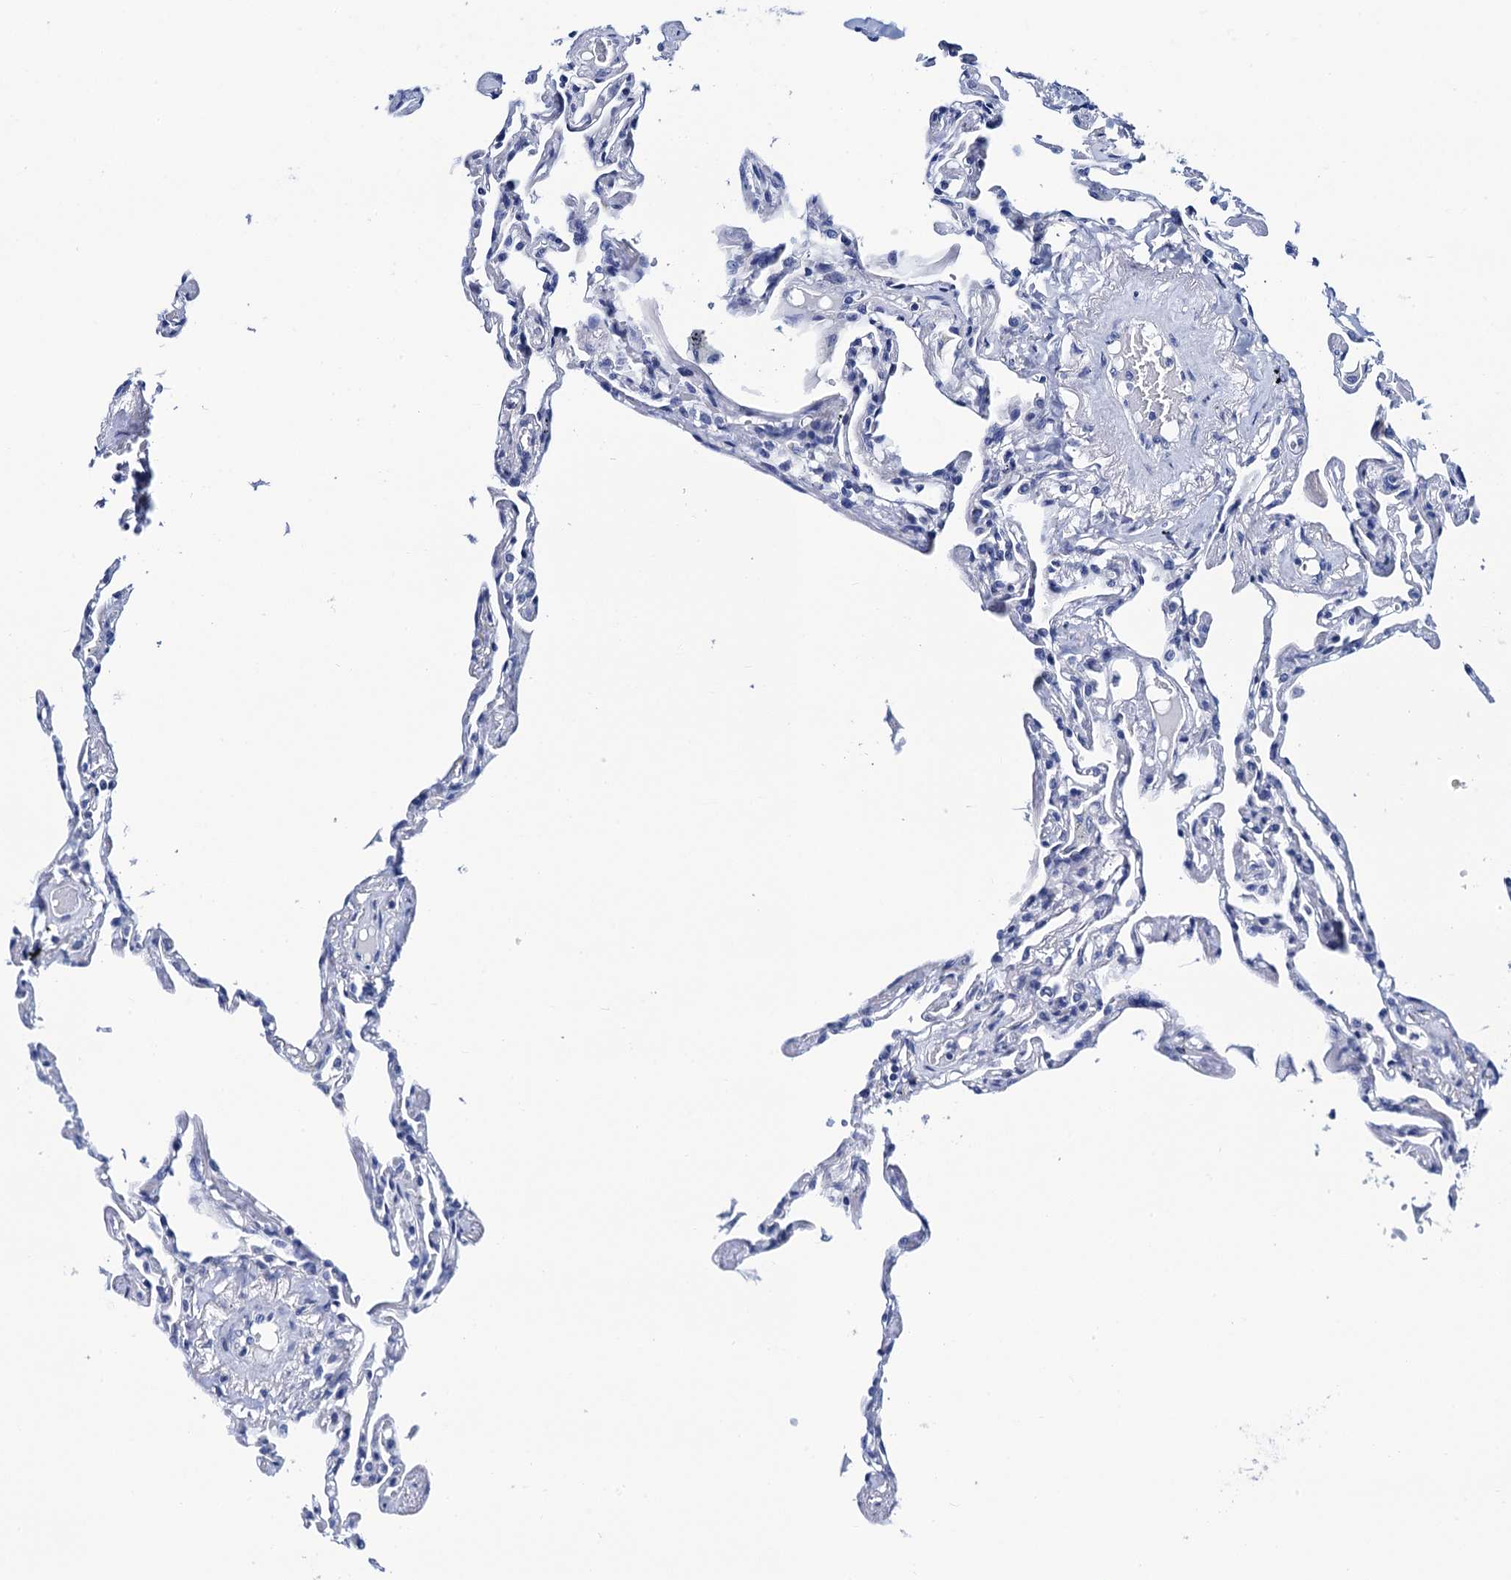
{"staining": {"intensity": "negative", "quantity": "none", "location": "none"}, "tissue": "lung", "cell_type": "Alveolar cells", "image_type": "normal", "snomed": [{"axis": "morphology", "description": "Normal tissue, NOS"}, {"axis": "topography", "description": "Lung"}], "caption": "Image shows no significant protein expression in alveolar cells of unremarkable lung.", "gene": "LYPD3", "patient": {"sex": "female", "age": 67}}